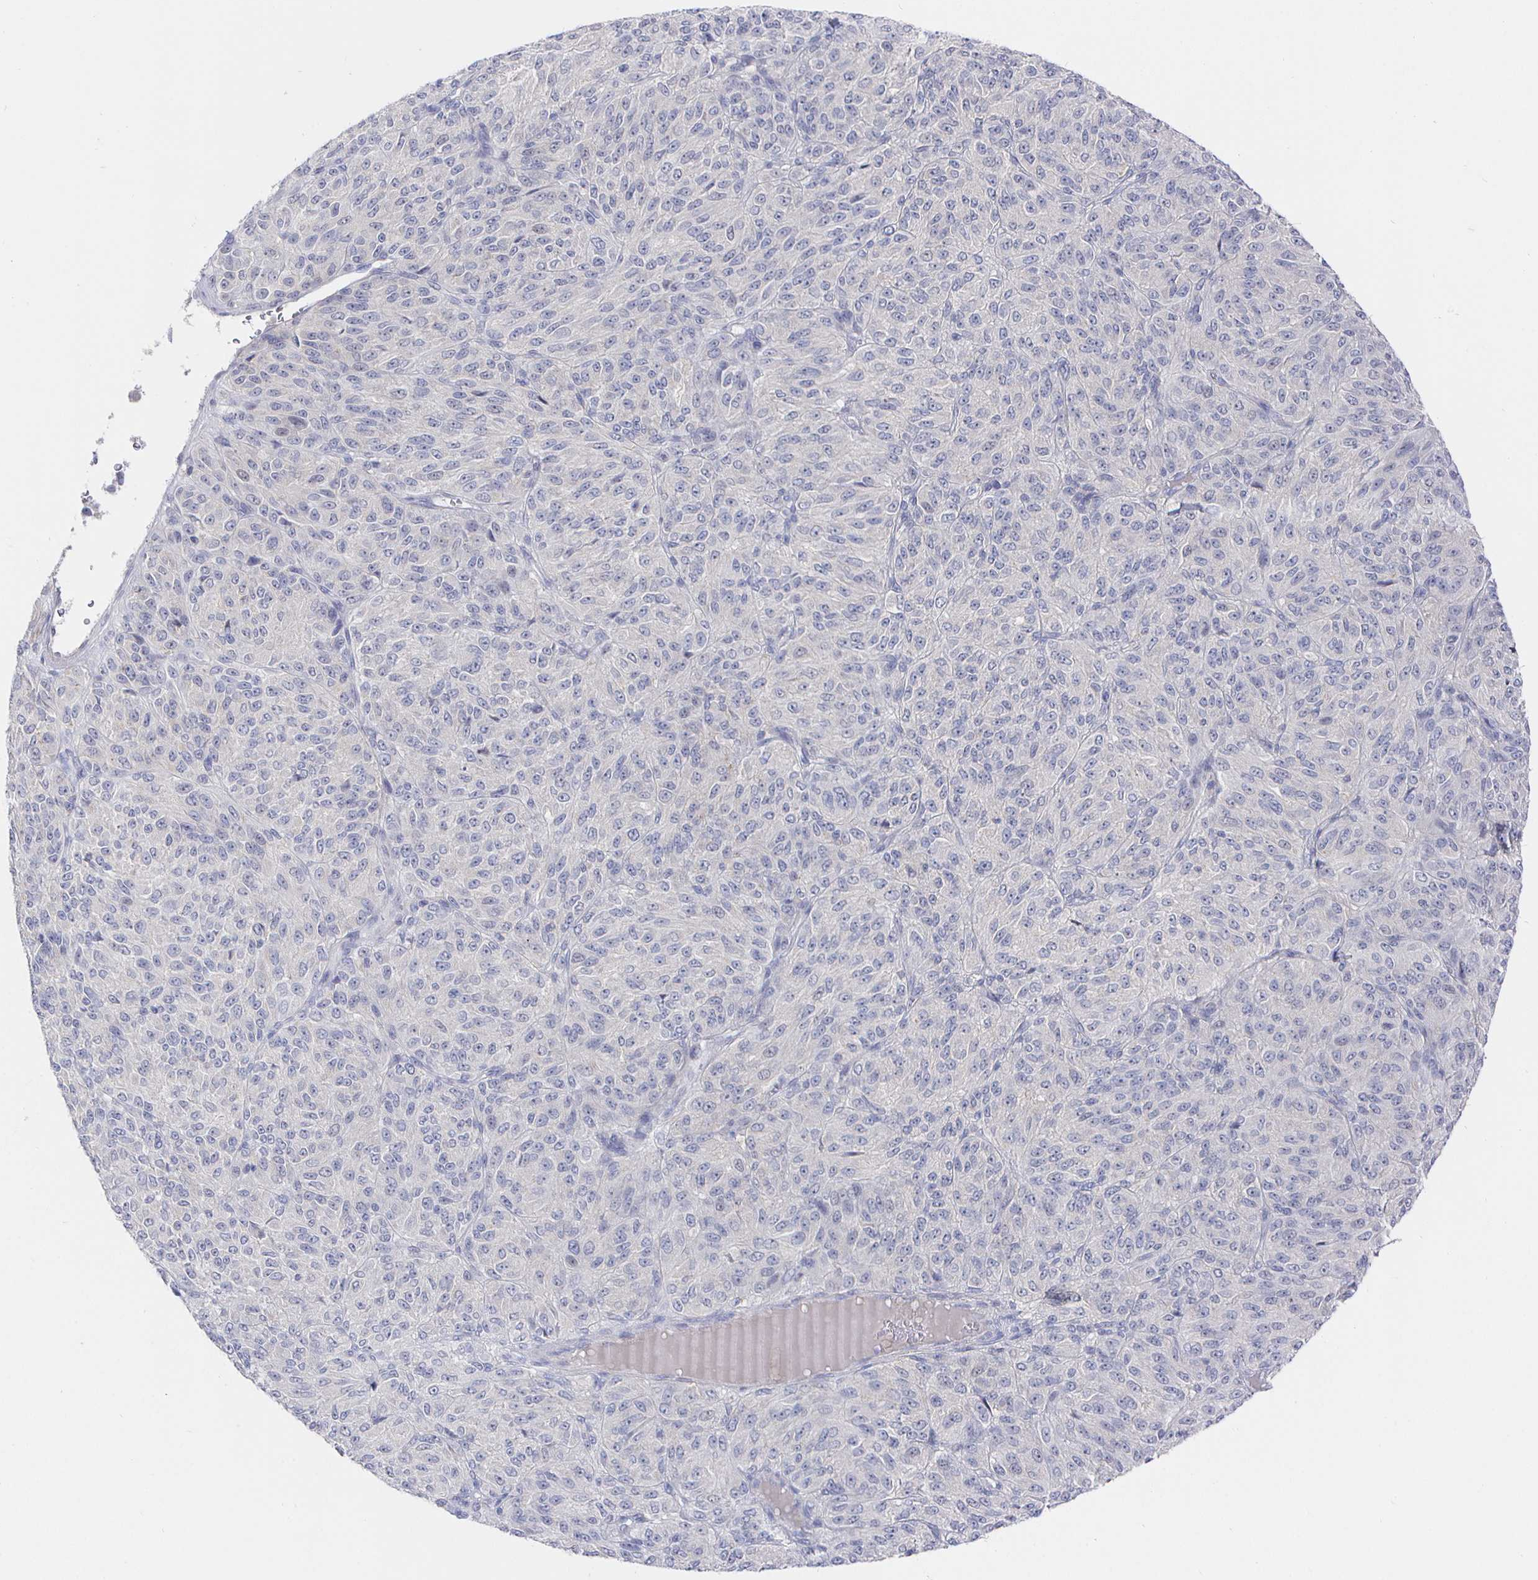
{"staining": {"intensity": "negative", "quantity": "none", "location": "none"}, "tissue": "melanoma", "cell_type": "Tumor cells", "image_type": "cancer", "snomed": [{"axis": "morphology", "description": "Malignant melanoma, Metastatic site"}, {"axis": "topography", "description": "Brain"}], "caption": "DAB immunohistochemical staining of melanoma displays no significant expression in tumor cells.", "gene": "LRRC23", "patient": {"sex": "female", "age": 56}}